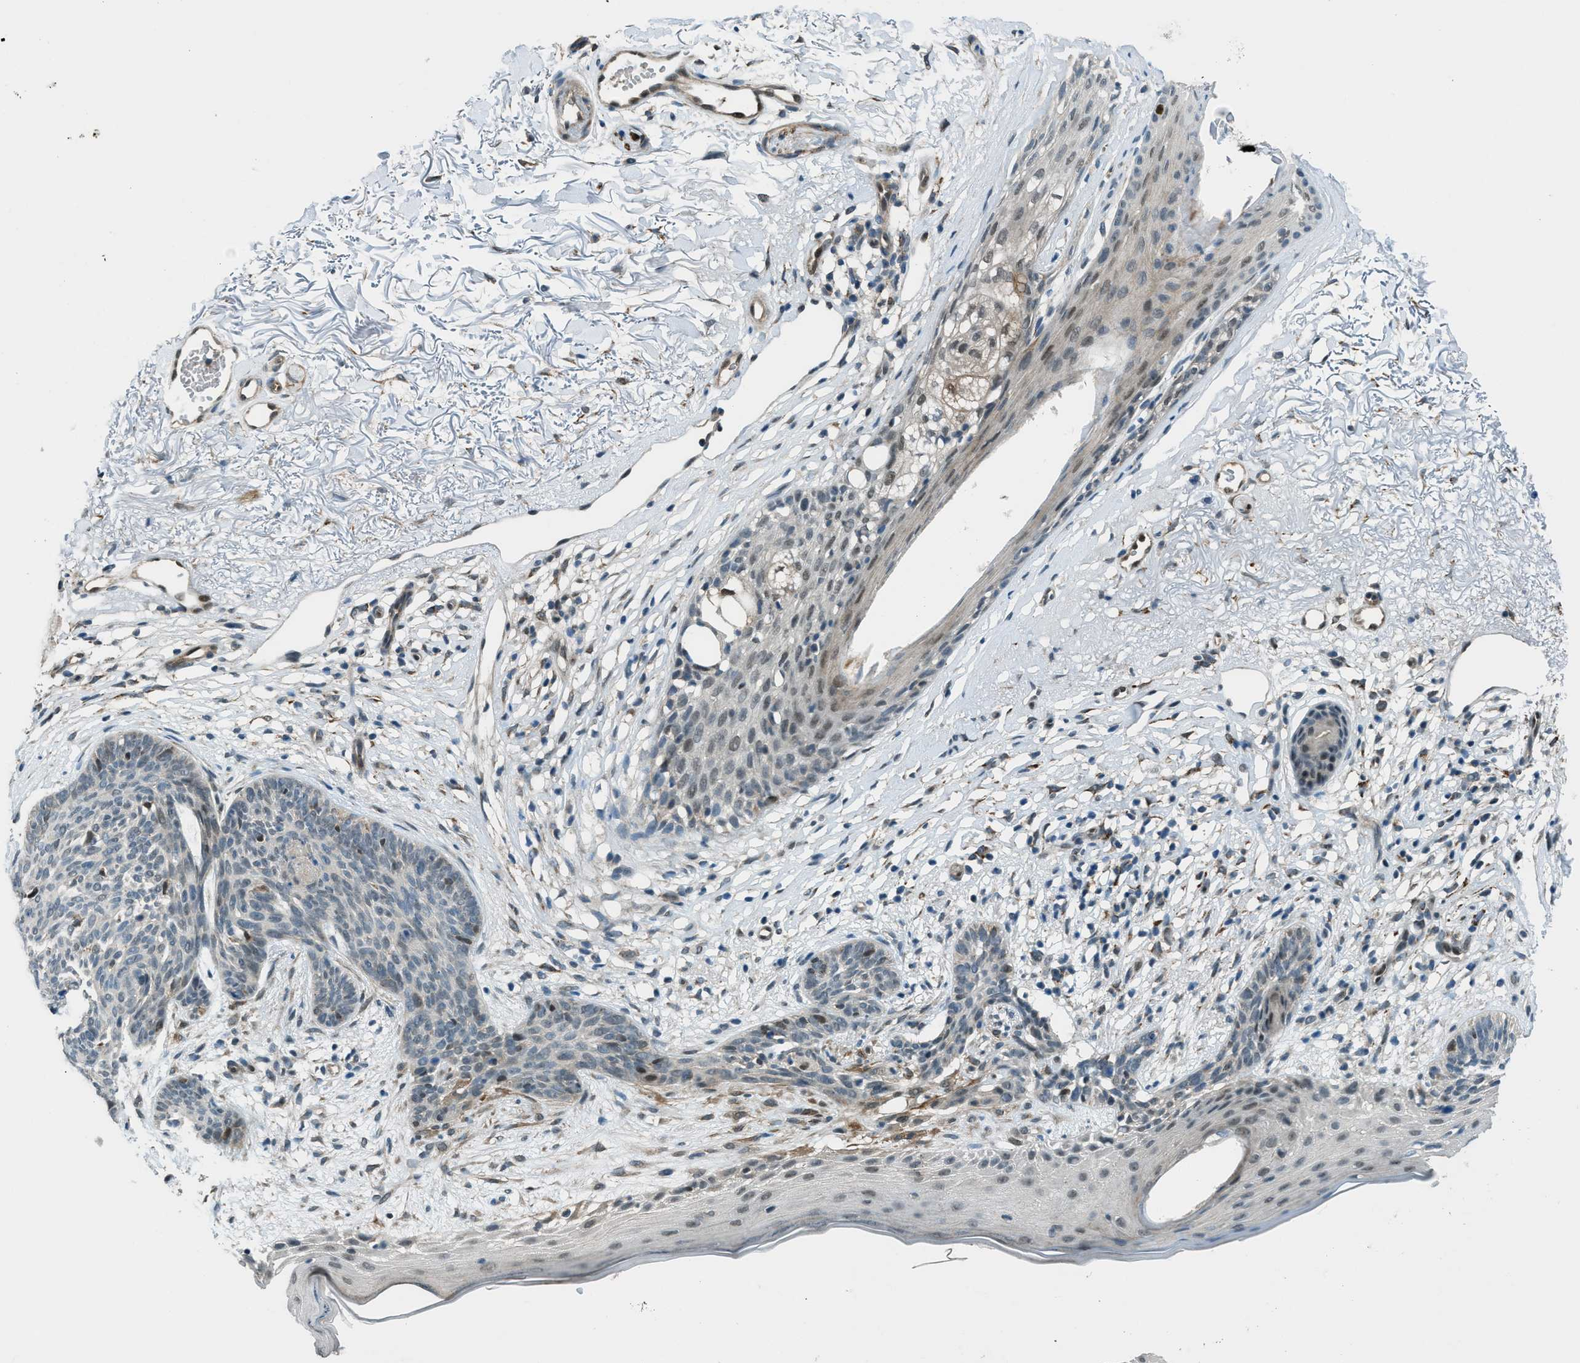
{"staining": {"intensity": "moderate", "quantity": "<25%", "location": "nuclear"}, "tissue": "skin cancer", "cell_type": "Tumor cells", "image_type": "cancer", "snomed": [{"axis": "morphology", "description": "Normal tissue, NOS"}, {"axis": "morphology", "description": "Basal cell carcinoma"}, {"axis": "topography", "description": "Skin"}], "caption": "Tumor cells reveal moderate nuclear positivity in about <25% of cells in skin basal cell carcinoma.", "gene": "NPEPL1", "patient": {"sex": "female", "age": 70}}